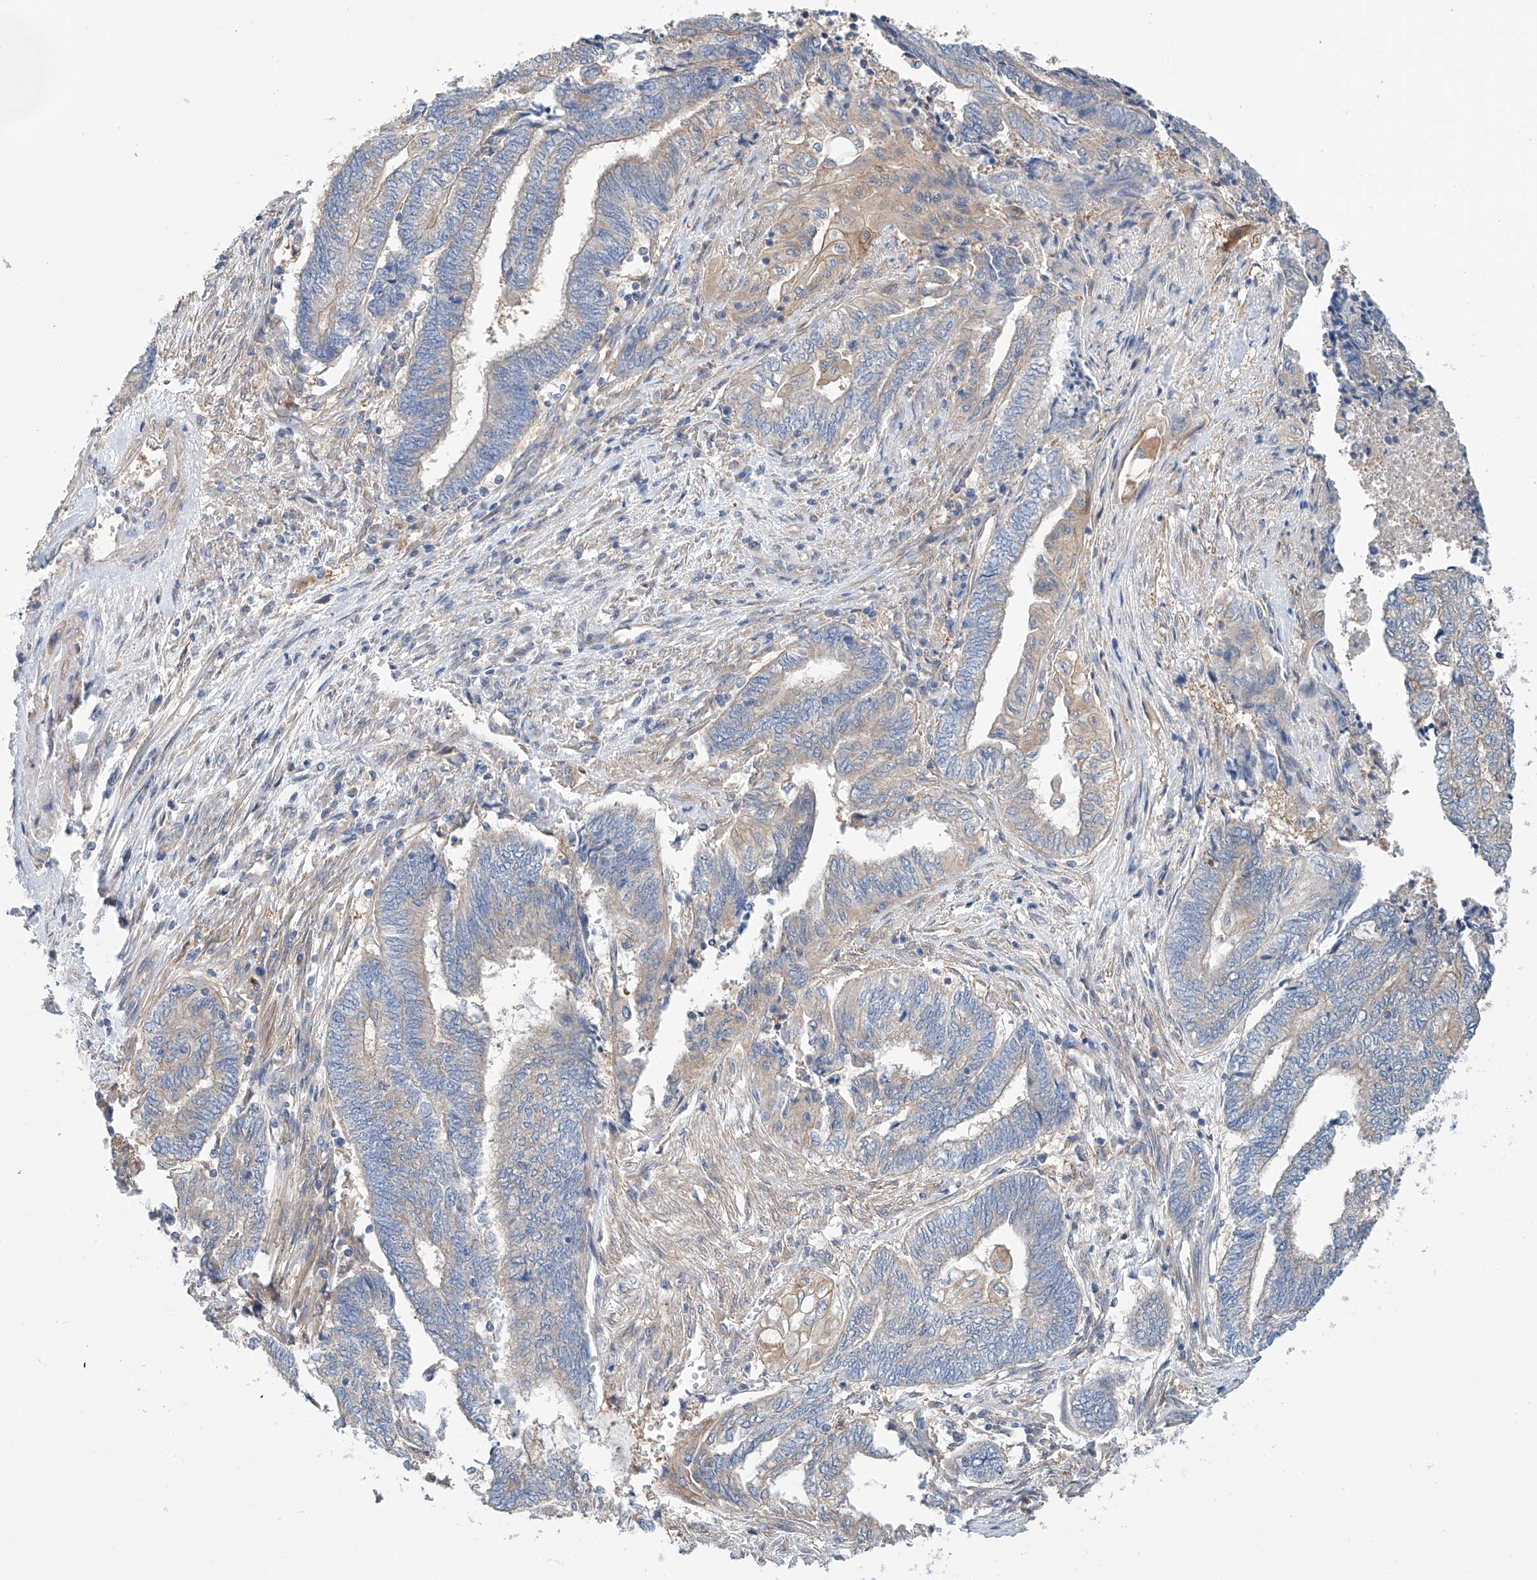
{"staining": {"intensity": "weak", "quantity": "<25%", "location": "cytoplasmic/membranous"}, "tissue": "endometrial cancer", "cell_type": "Tumor cells", "image_type": "cancer", "snomed": [{"axis": "morphology", "description": "Adenocarcinoma, NOS"}, {"axis": "topography", "description": "Uterus"}, {"axis": "topography", "description": "Endometrium"}], "caption": "This photomicrograph is of endometrial cancer (adenocarcinoma) stained with IHC to label a protein in brown with the nuclei are counter-stained blue. There is no expression in tumor cells.", "gene": "SLC22A7", "patient": {"sex": "female", "age": 70}}